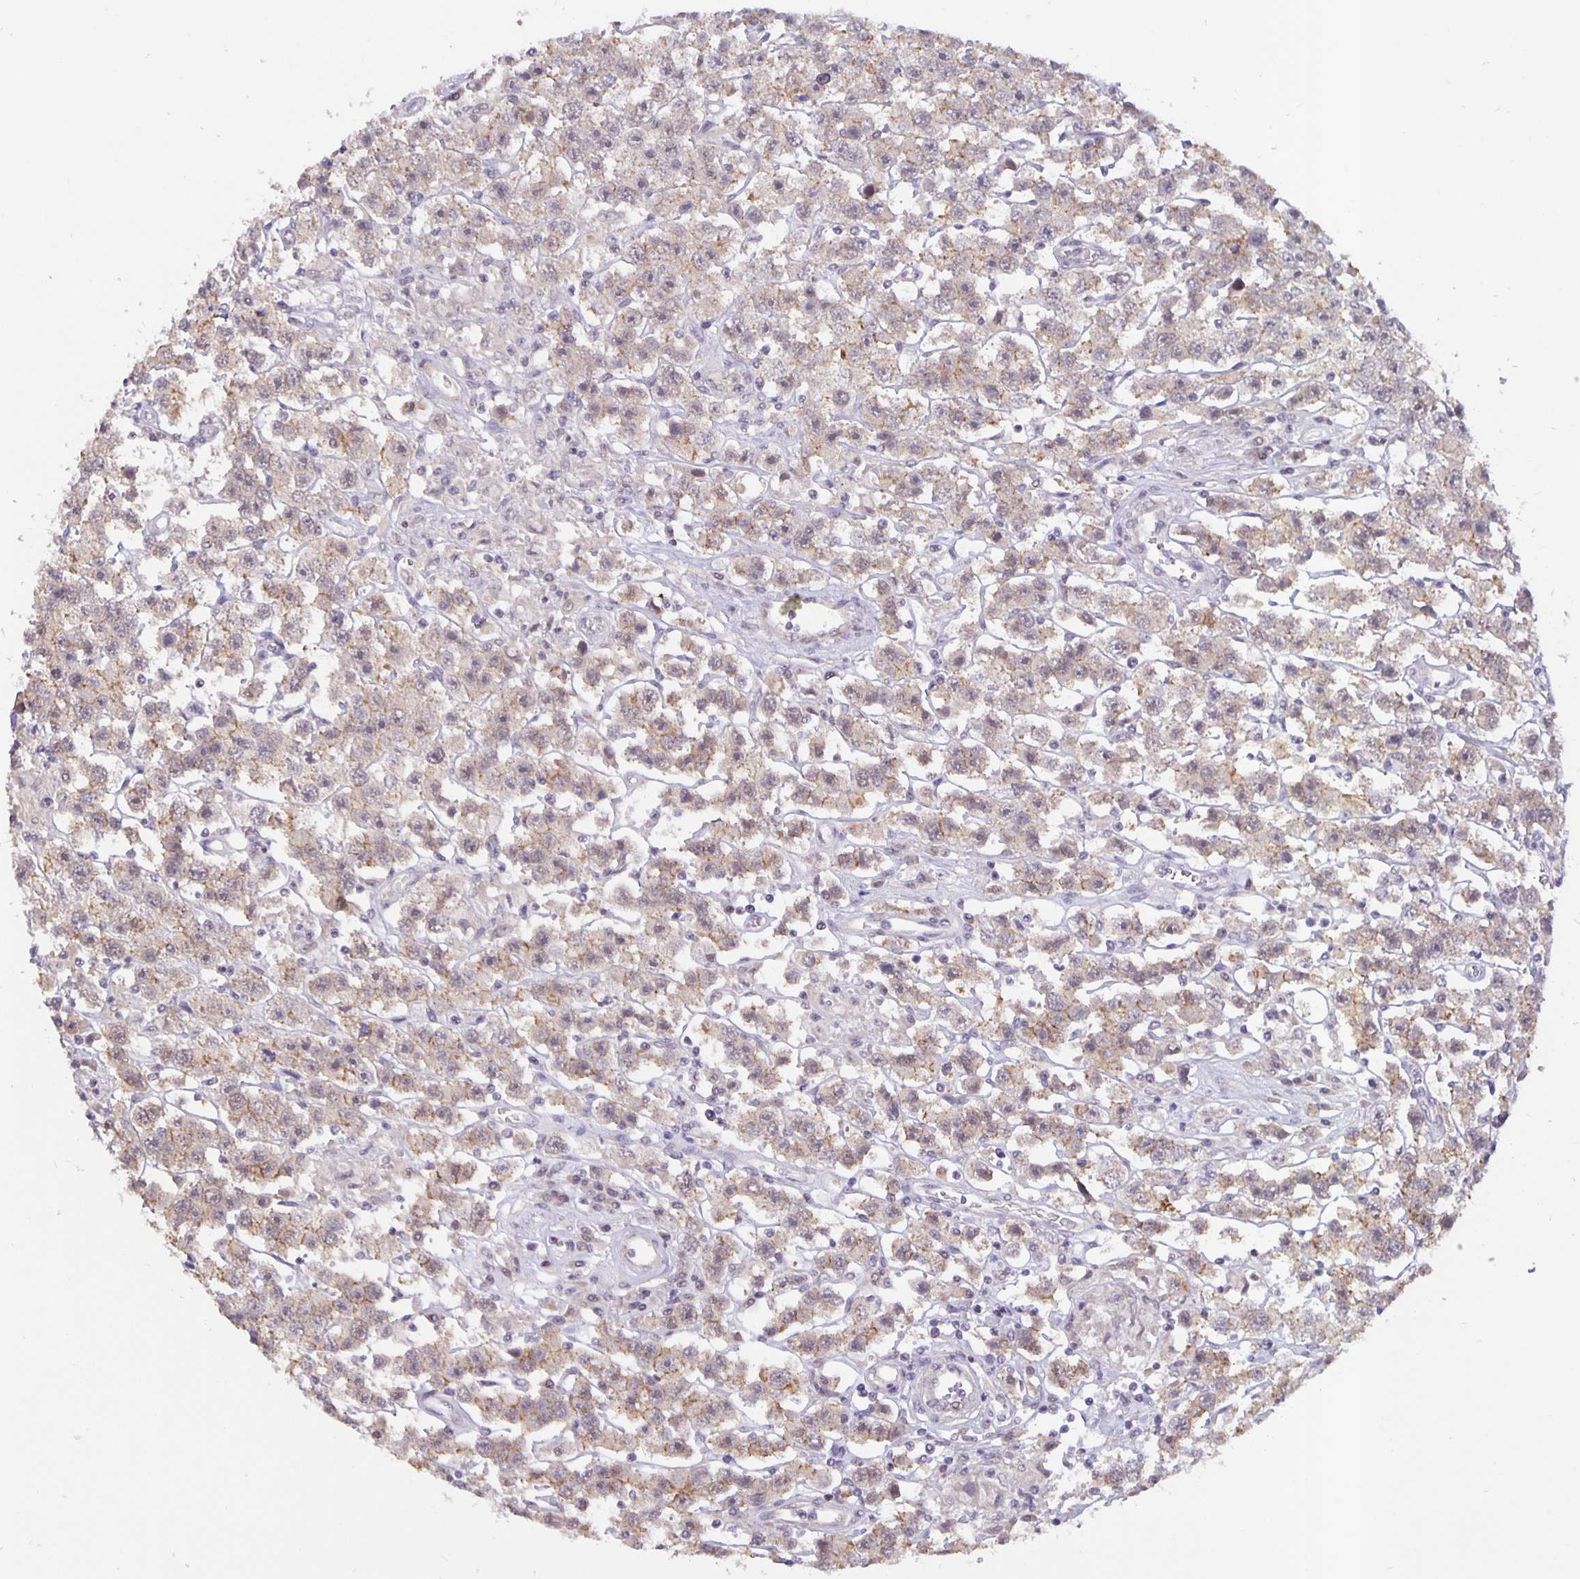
{"staining": {"intensity": "weak", "quantity": "25%-75%", "location": "cytoplasmic/membranous"}, "tissue": "testis cancer", "cell_type": "Tumor cells", "image_type": "cancer", "snomed": [{"axis": "morphology", "description": "Seminoma, NOS"}, {"axis": "topography", "description": "Testis"}], "caption": "Approximately 25%-75% of tumor cells in human testis cancer exhibit weak cytoplasmic/membranous protein positivity as visualized by brown immunohistochemical staining.", "gene": "ARVCF", "patient": {"sex": "male", "age": 45}}